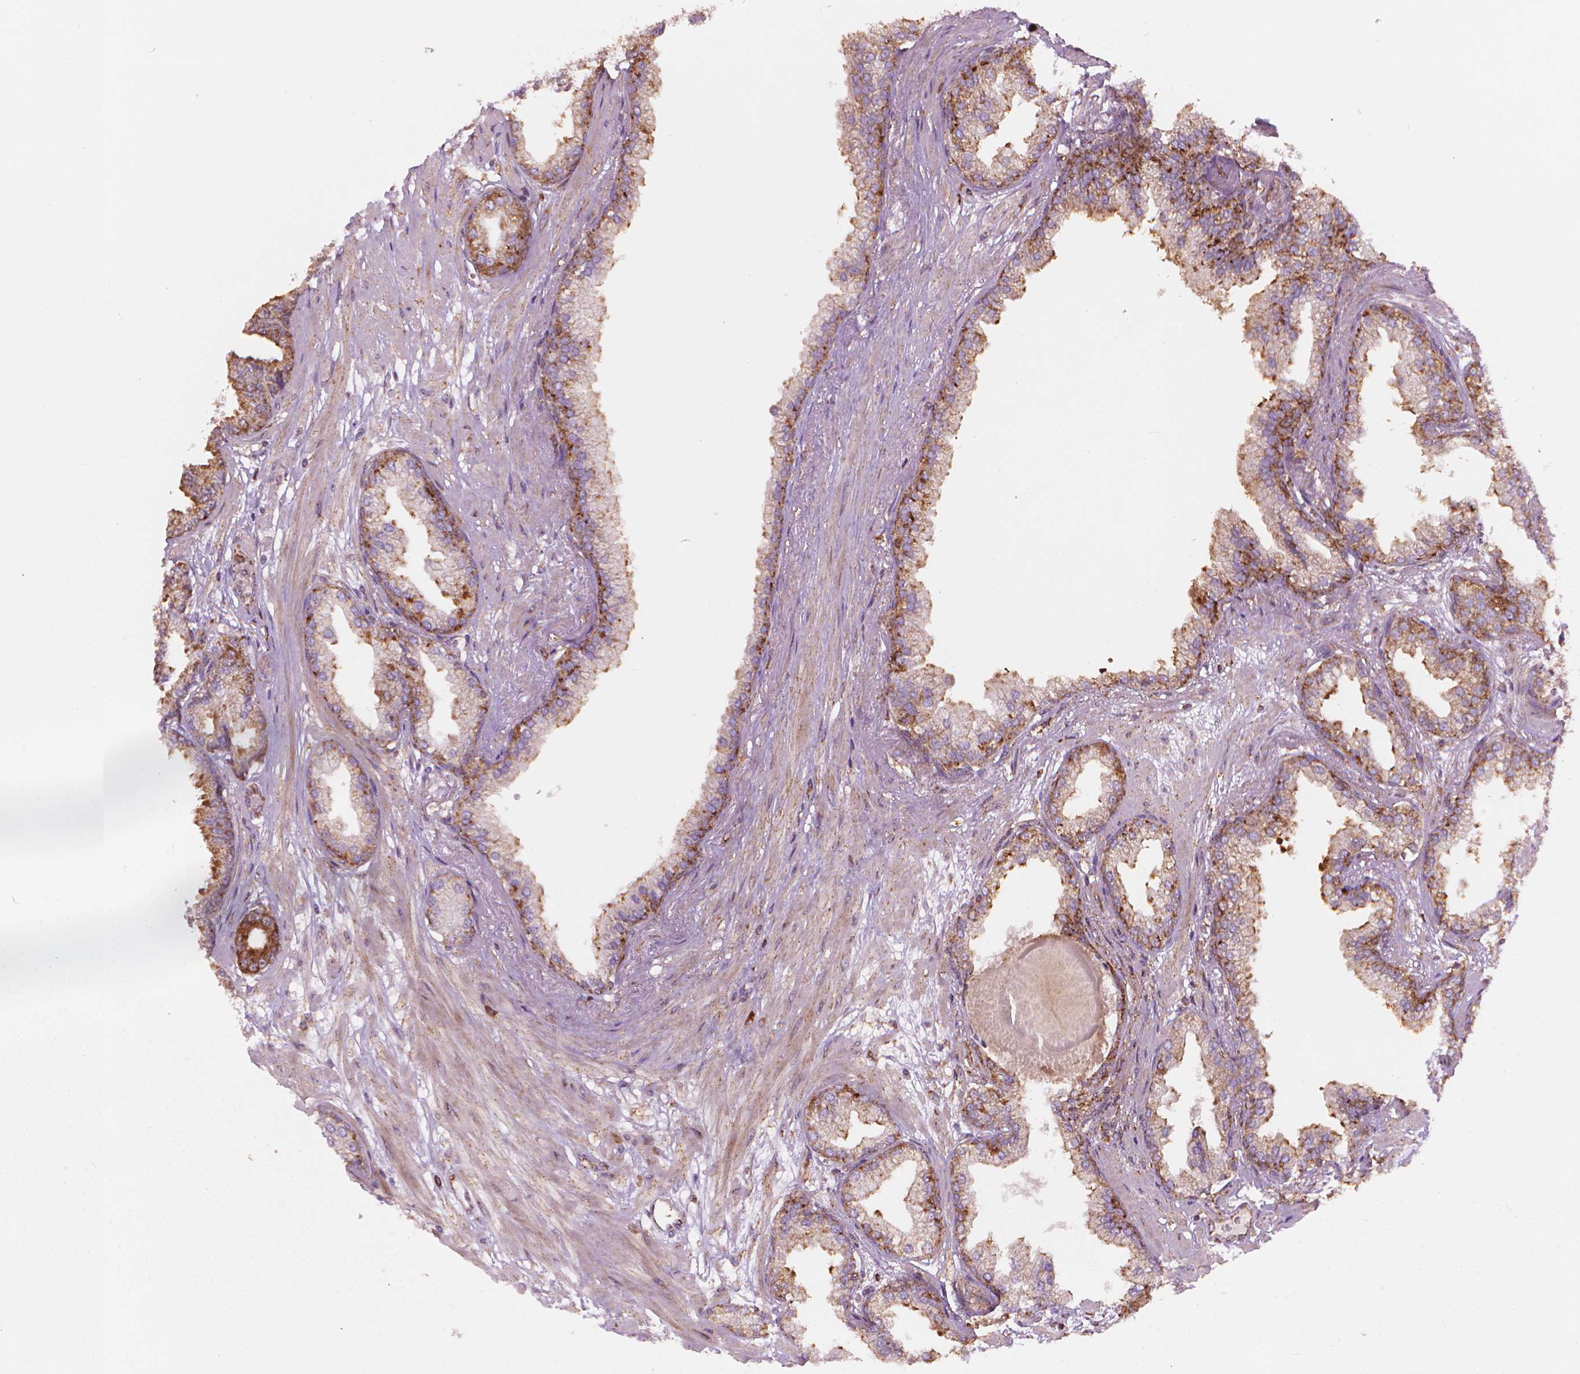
{"staining": {"intensity": "moderate", "quantity": ">75%", "location": "cytoplasmic/membranous"}, "tissue": "prostate cancer", "cell_type": "Tumor cells", "image_type": "cancer", "snomed": [{"axis": "morphology", "description": "Adenocarcinoma, Low grade"}, {"axis": "topography", "description": "Prostate"}], "caption": "Tumor cells display moderate cytoplasmic/membranous staining in about >75% of cells in adenocarcinoma (low-grade) (prostate).", "gene": "VARS2", "patient": {"sex": "male", "age": 64}}